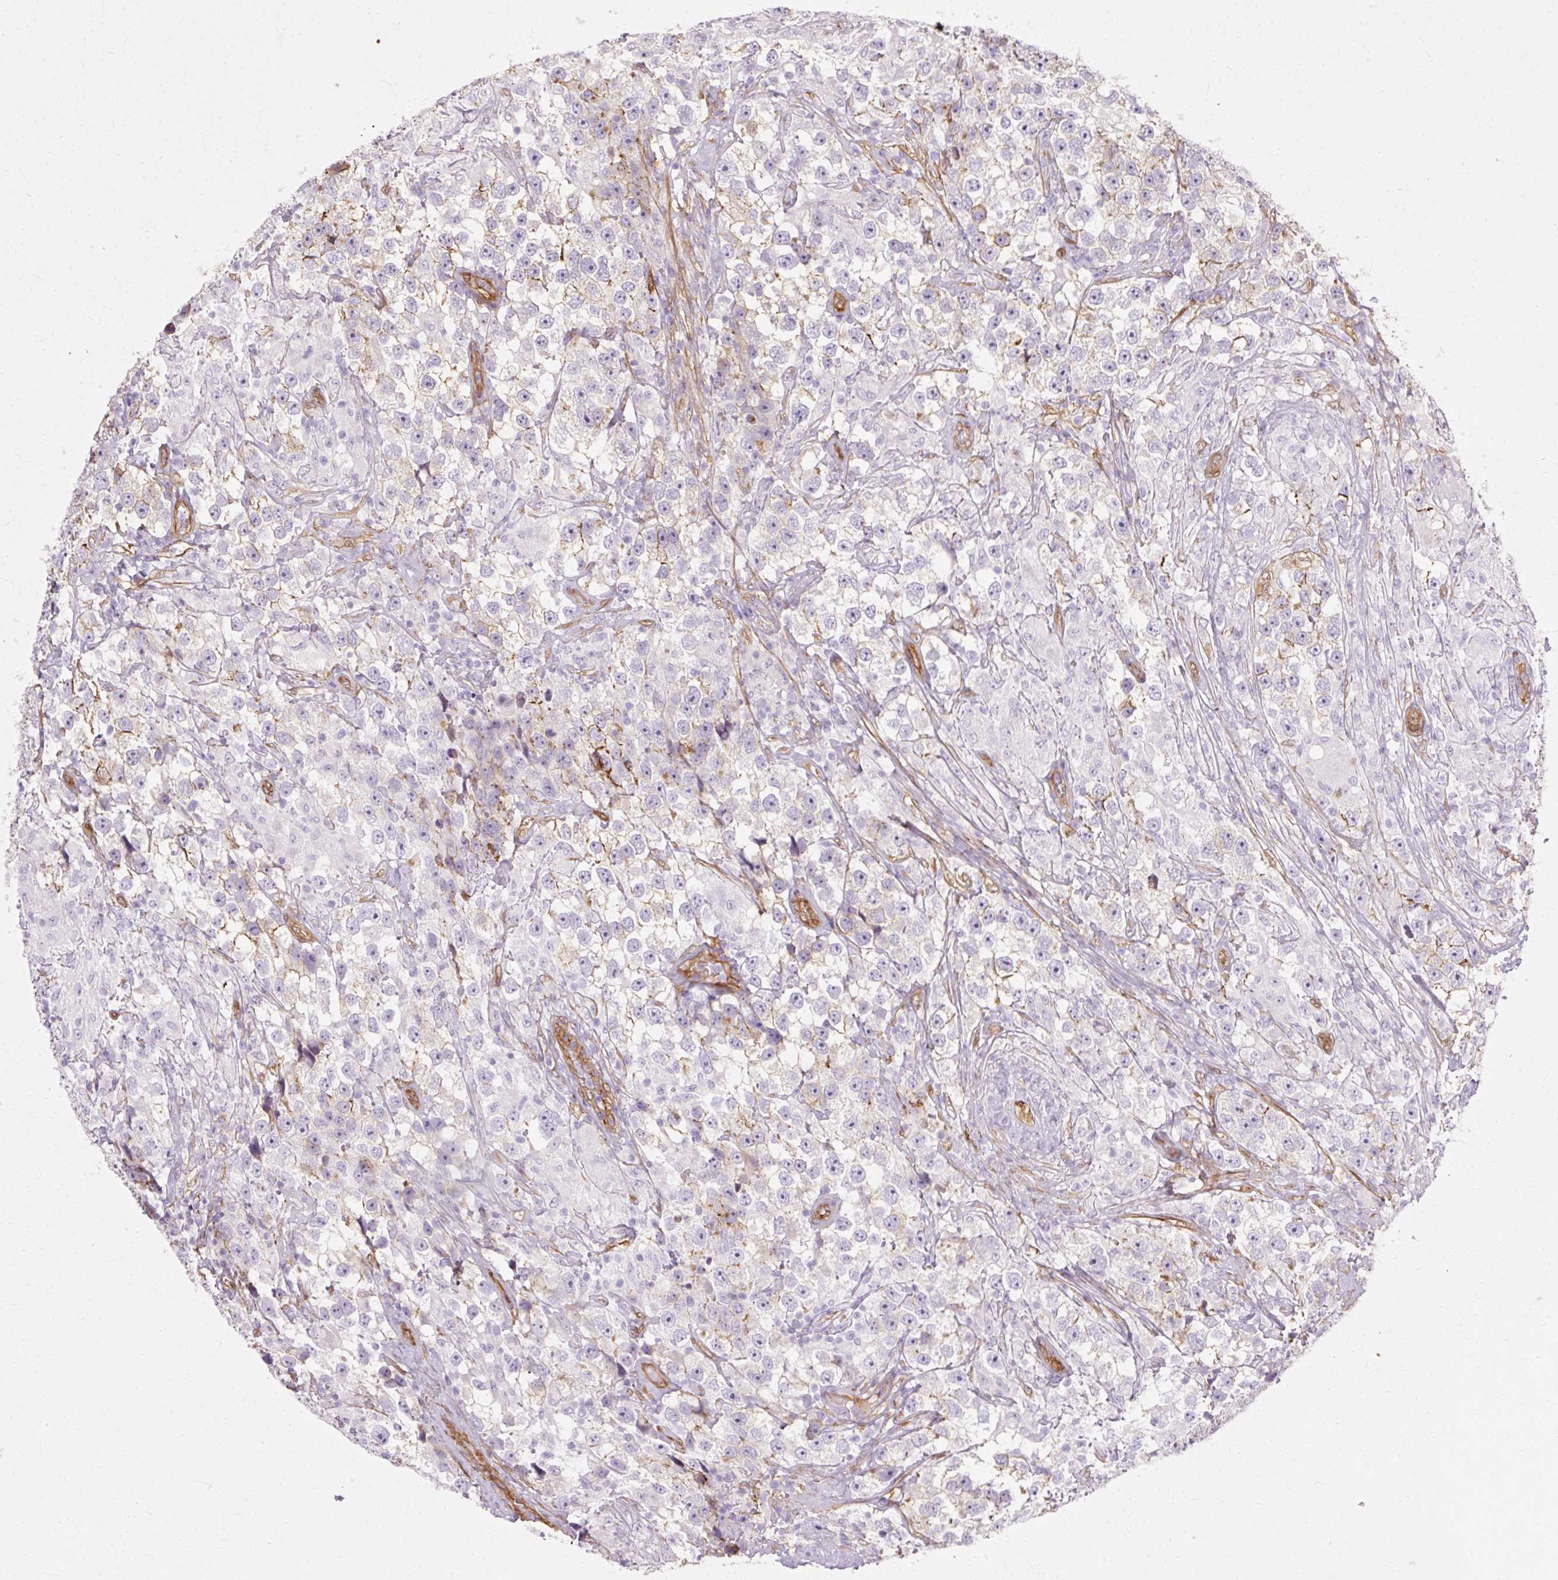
{"staining": {"intensity": "negative", "quantity": "none", "location": "none"}, "tissue": "testis cancer", "cell_type": "Tumor cells", "image_type": "cancer", "snomed": [{"axis": "morphology", "description": "Seminoma, NOS"}, {"axis": "topography", "description": "Testis"}], "caption": "Testis cancer (seminoma) was stained to show a protein in brown. There is no significant expression in tumor cells. (Stains: DAB immunohistochemistry (IHC) with hematoxylin counter stain, Microscopy: brightfield microscopy at high magnification).", "gene": "CNN3", "patient": {"sex": "male", "age": 46}}